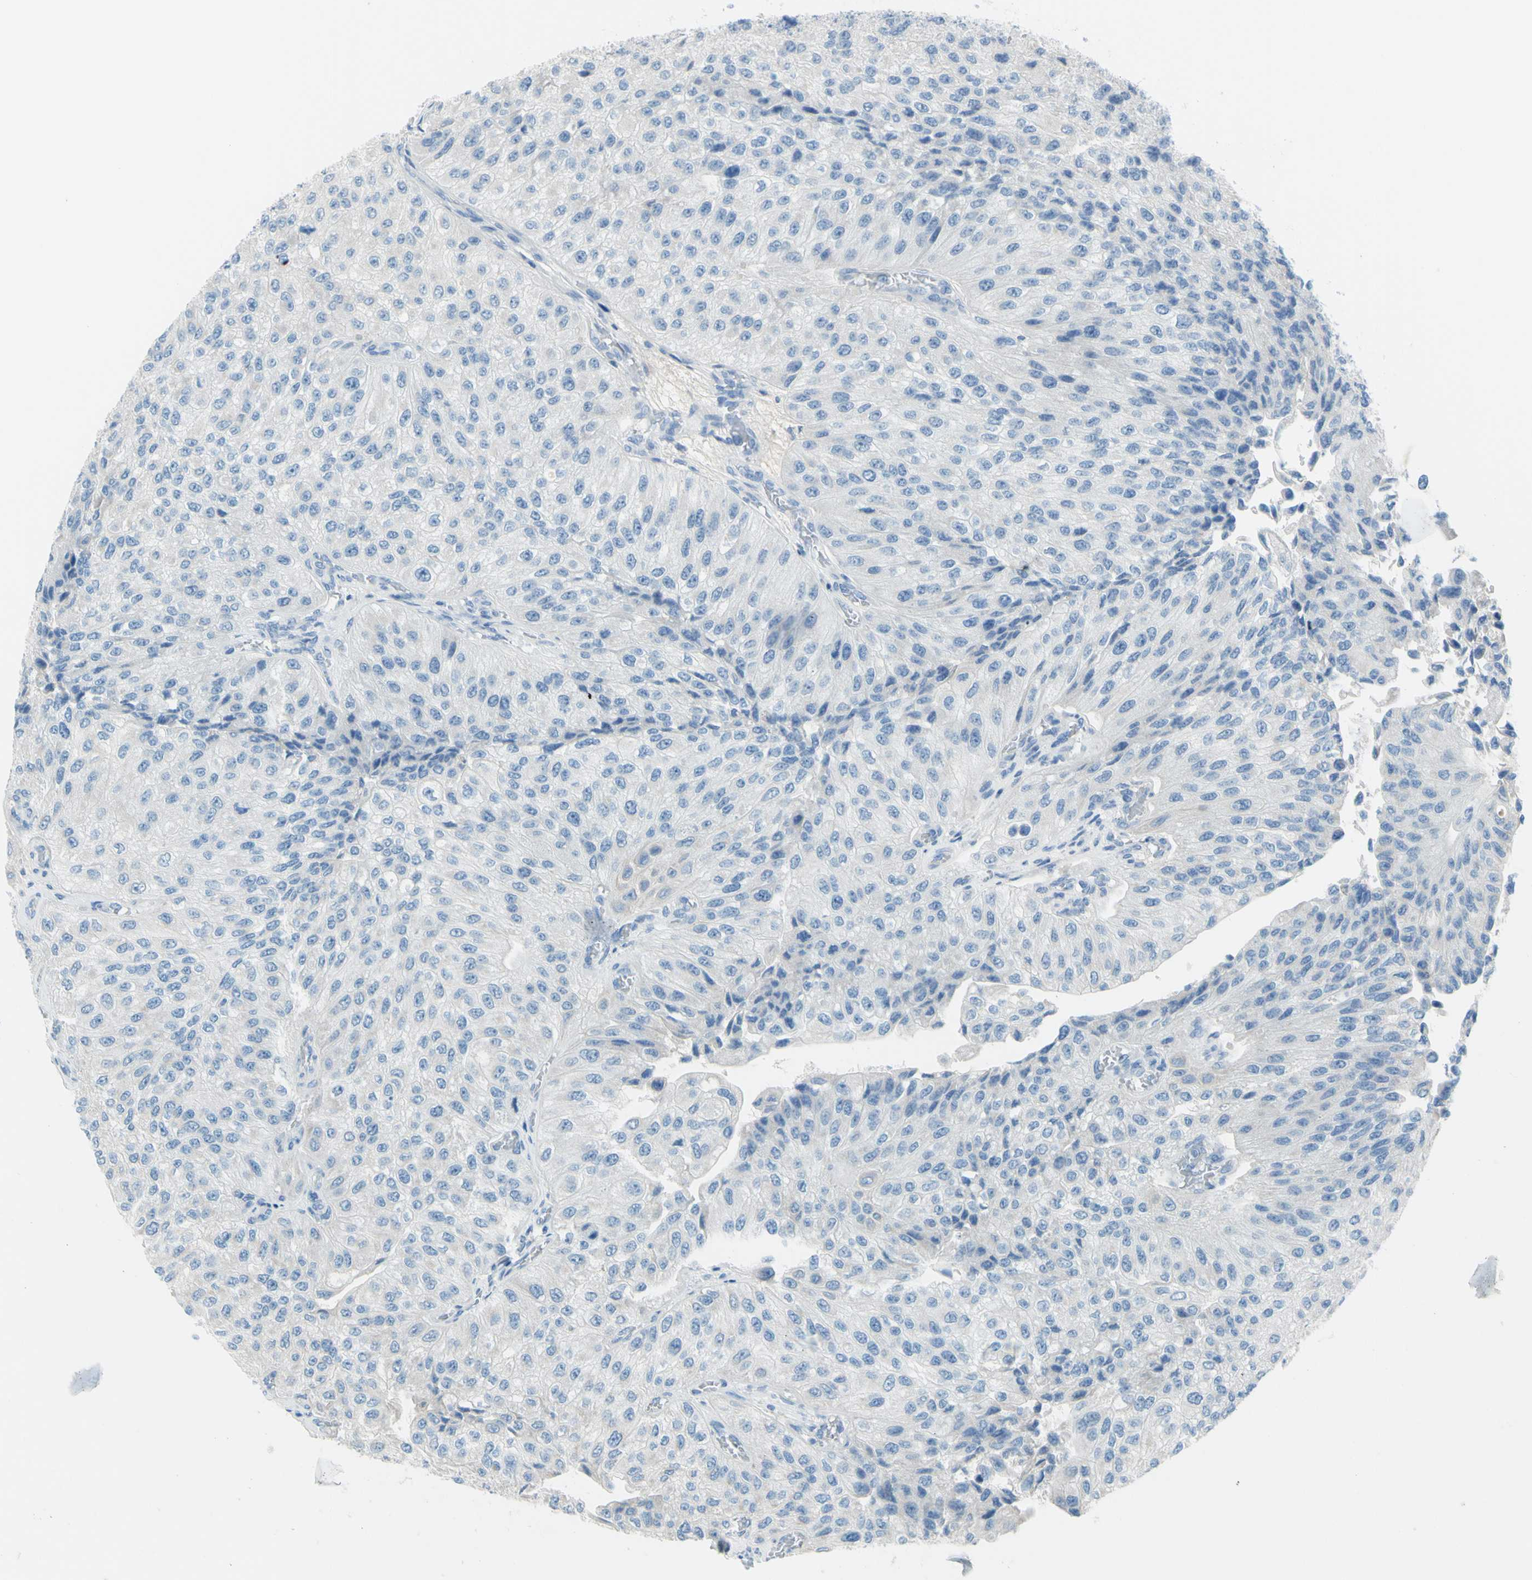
{"staining": {"intensity": "negative", "quantity": "none", "location": "none"}, "tissue": "urothelial cancer", "cell_type": "Tumor cells", "image_type": "cancer", "snomed": [{"axis": "morphology", "description": "Urothelial carcinoma, High grade"}, {"axis": "topography", "description": "Kidney"}, {"axis": "topography", "description": "Urinary bladder"}], "caption": "Histopathology image shows no significant protein positivity in tumor cells of urothelial cancer. (DAB (3,3'-diaminobenzidine) immunohistochemistry with hematoxylin counter stain).", "gene": "SLC1A2", "patient": {"sex": "male", "age": 77}}